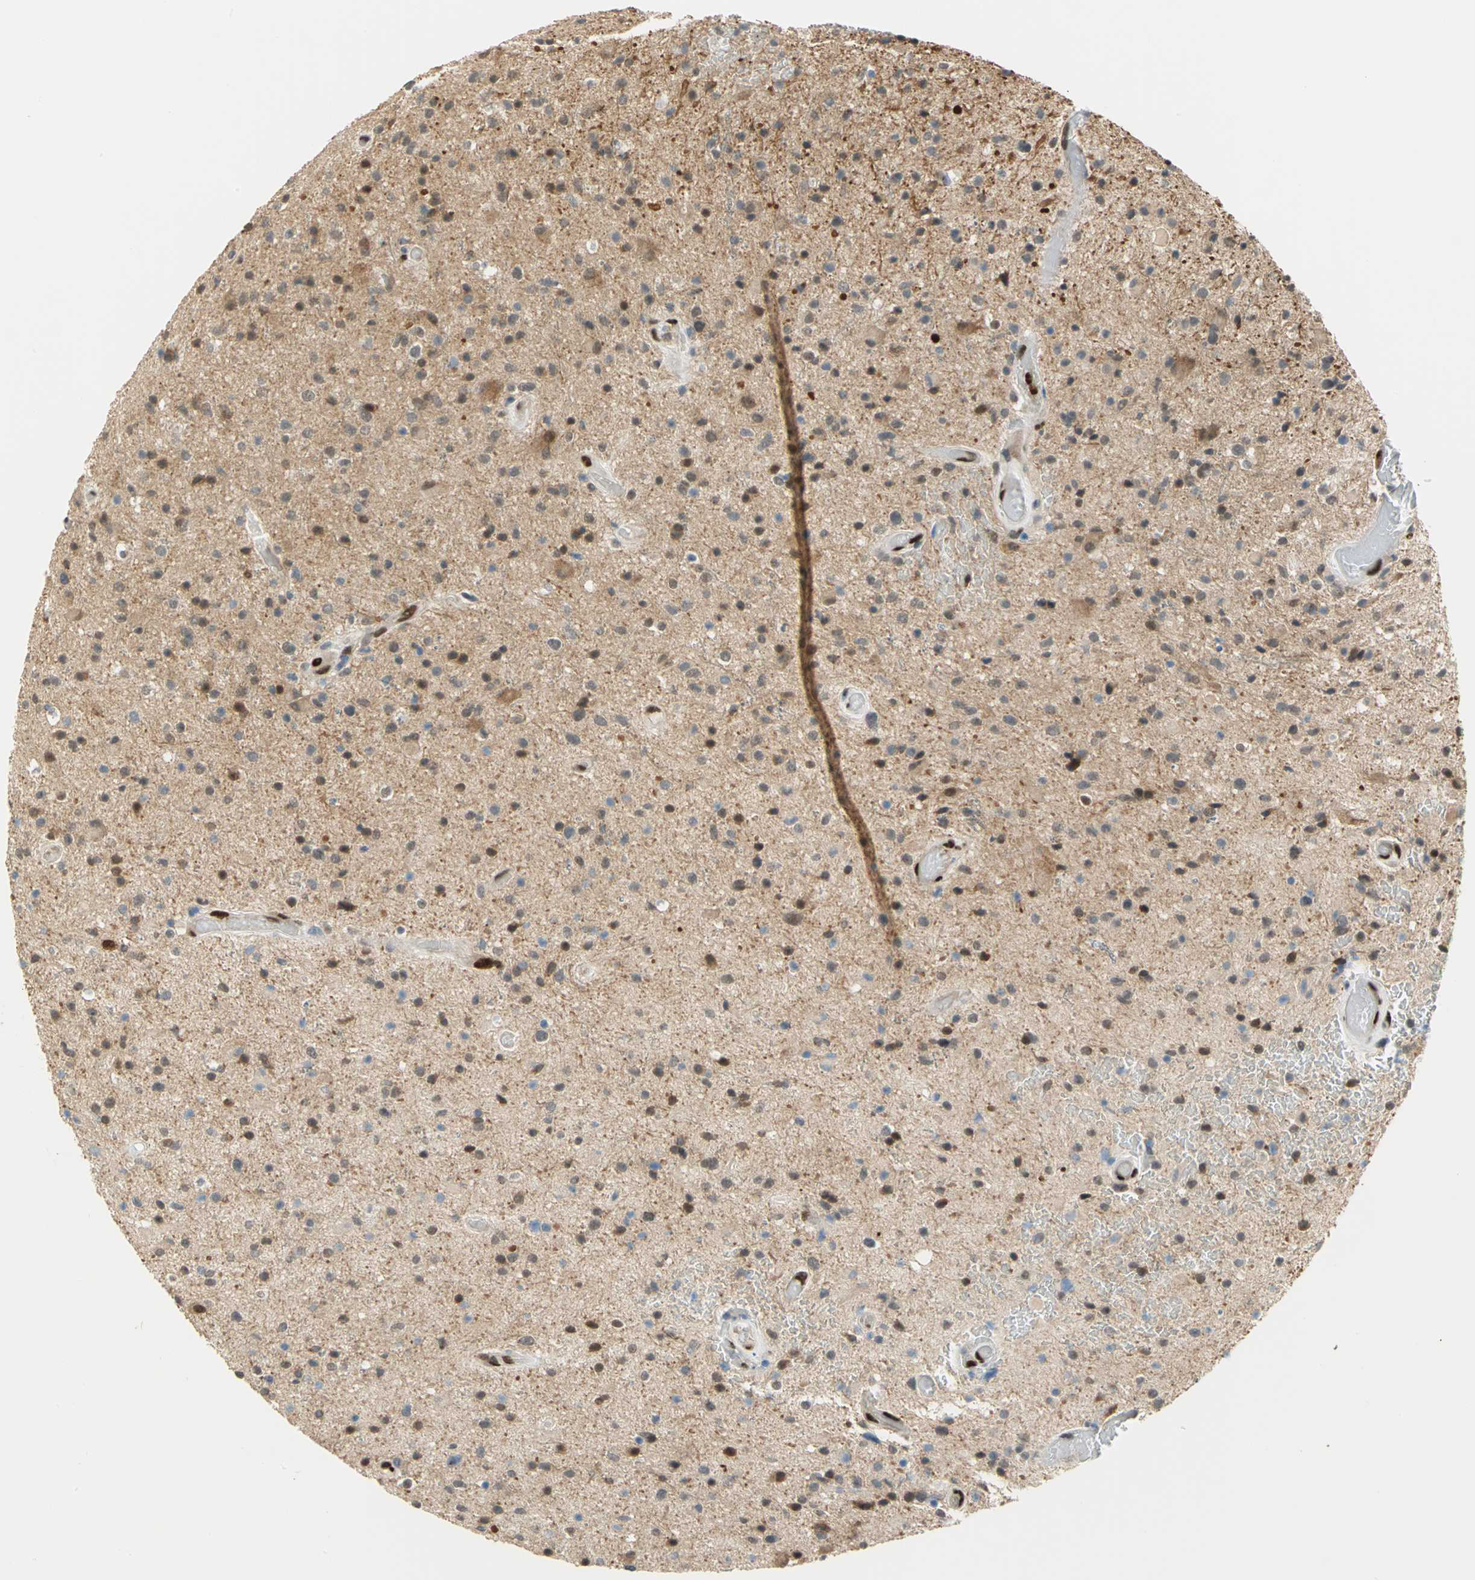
{"staining": {"intensity": "moderate", "quantity": ">75%", "location": "cytoplasmic/membranous,nuclear"}, "tissue": "glioma", "cell_type": "Tumor cells", "image_type": "cancer", "snomed": [{"axis": "morphology", "description": "Glioma, malignant, High grade"}, {"axis": "topography", "description": "Brain"}], "caption": "Tumor cells reveal moderate cytoplasmic/membranous and nuclear staining in about >75% of cells in high-grade glioma (malignant). (IHC, brightfield microscopy, high magnification).", "gene": "RBFOX2", "patient": {"sex": "male", "age": 33}}